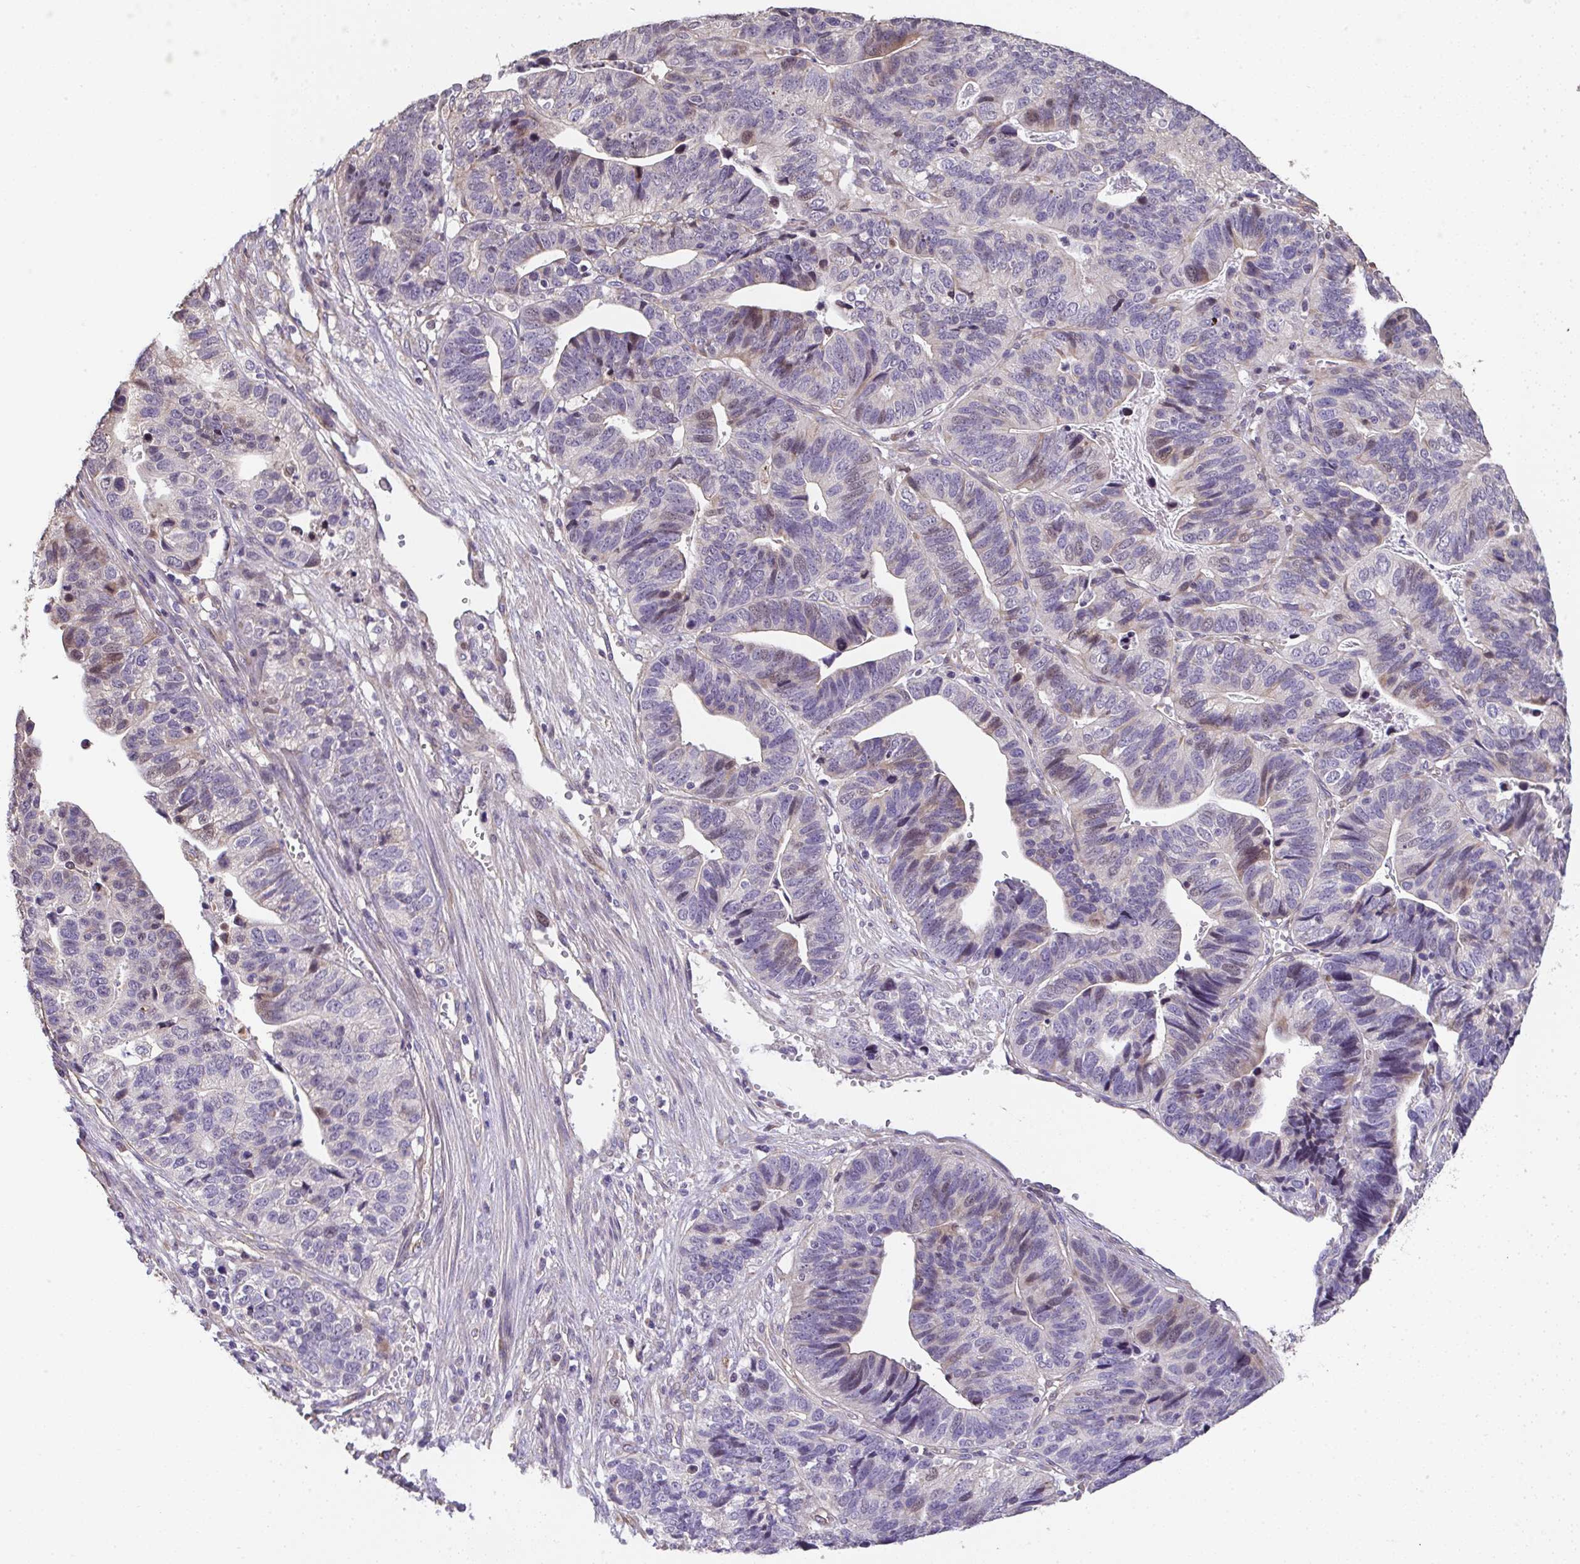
{"staining": {"intensity": "weak", "quantity": "<25%", "location": "nuclear"}, "tissue": "stomach cancer", "cell_type": "Tumor cells", "image_type": "cancer", "snomed": [{"axis": "morphology", "description": "Adenocarcinoma, NOS"}, {"axis": "topography", "description": "Stomach, upper"}], "caption": "A micrograph of adenocarcinoma (stomach) stained for a protein shows no brown staining in tumor cells.", "gene": "RUNDC3B", "patient": {"sex": "female", "age": 67}}